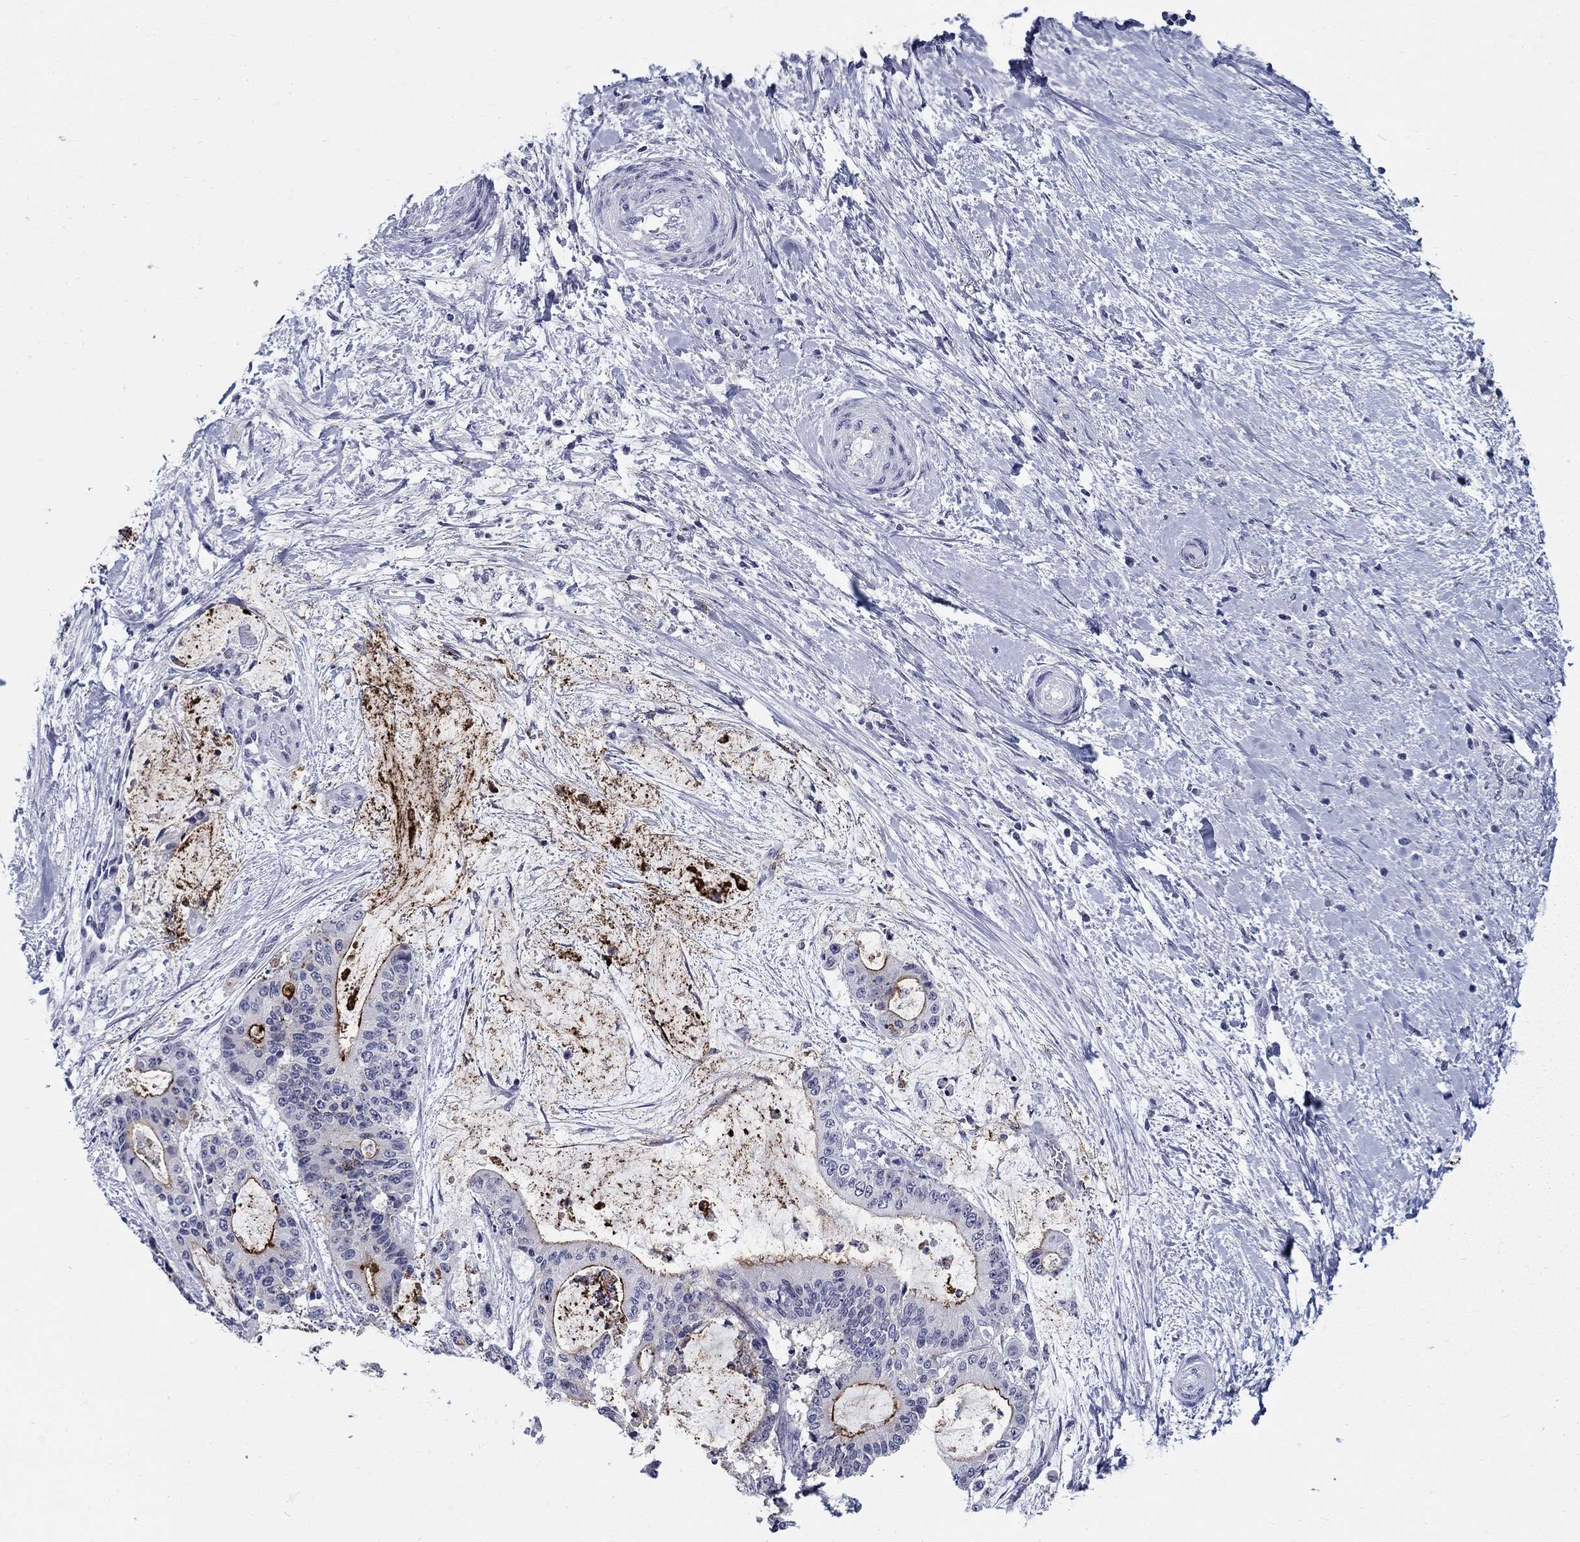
{"staining": {"intensity": "strong", "quantity": "<25%", "location": "cytoplasmic/membranous"}, "tissue": "liver cancer", "cell_type": "Tumor cells", "image_type": "cancer", "snomed": [{"axis": "morphology", "description": "Cholangiocarcinoma"}, {"axis": "topography", "description": "Liver"}], "caption": "This is a photomicrograph of immunohistochemistry (IHC) staining of liver cancer (cholangiocarcinoma), which shows strong staining in the cytoplasmic/membranous of tumor cells.", "gene": "C4orf19", "patient": {"sex": "female", "age": 73}}